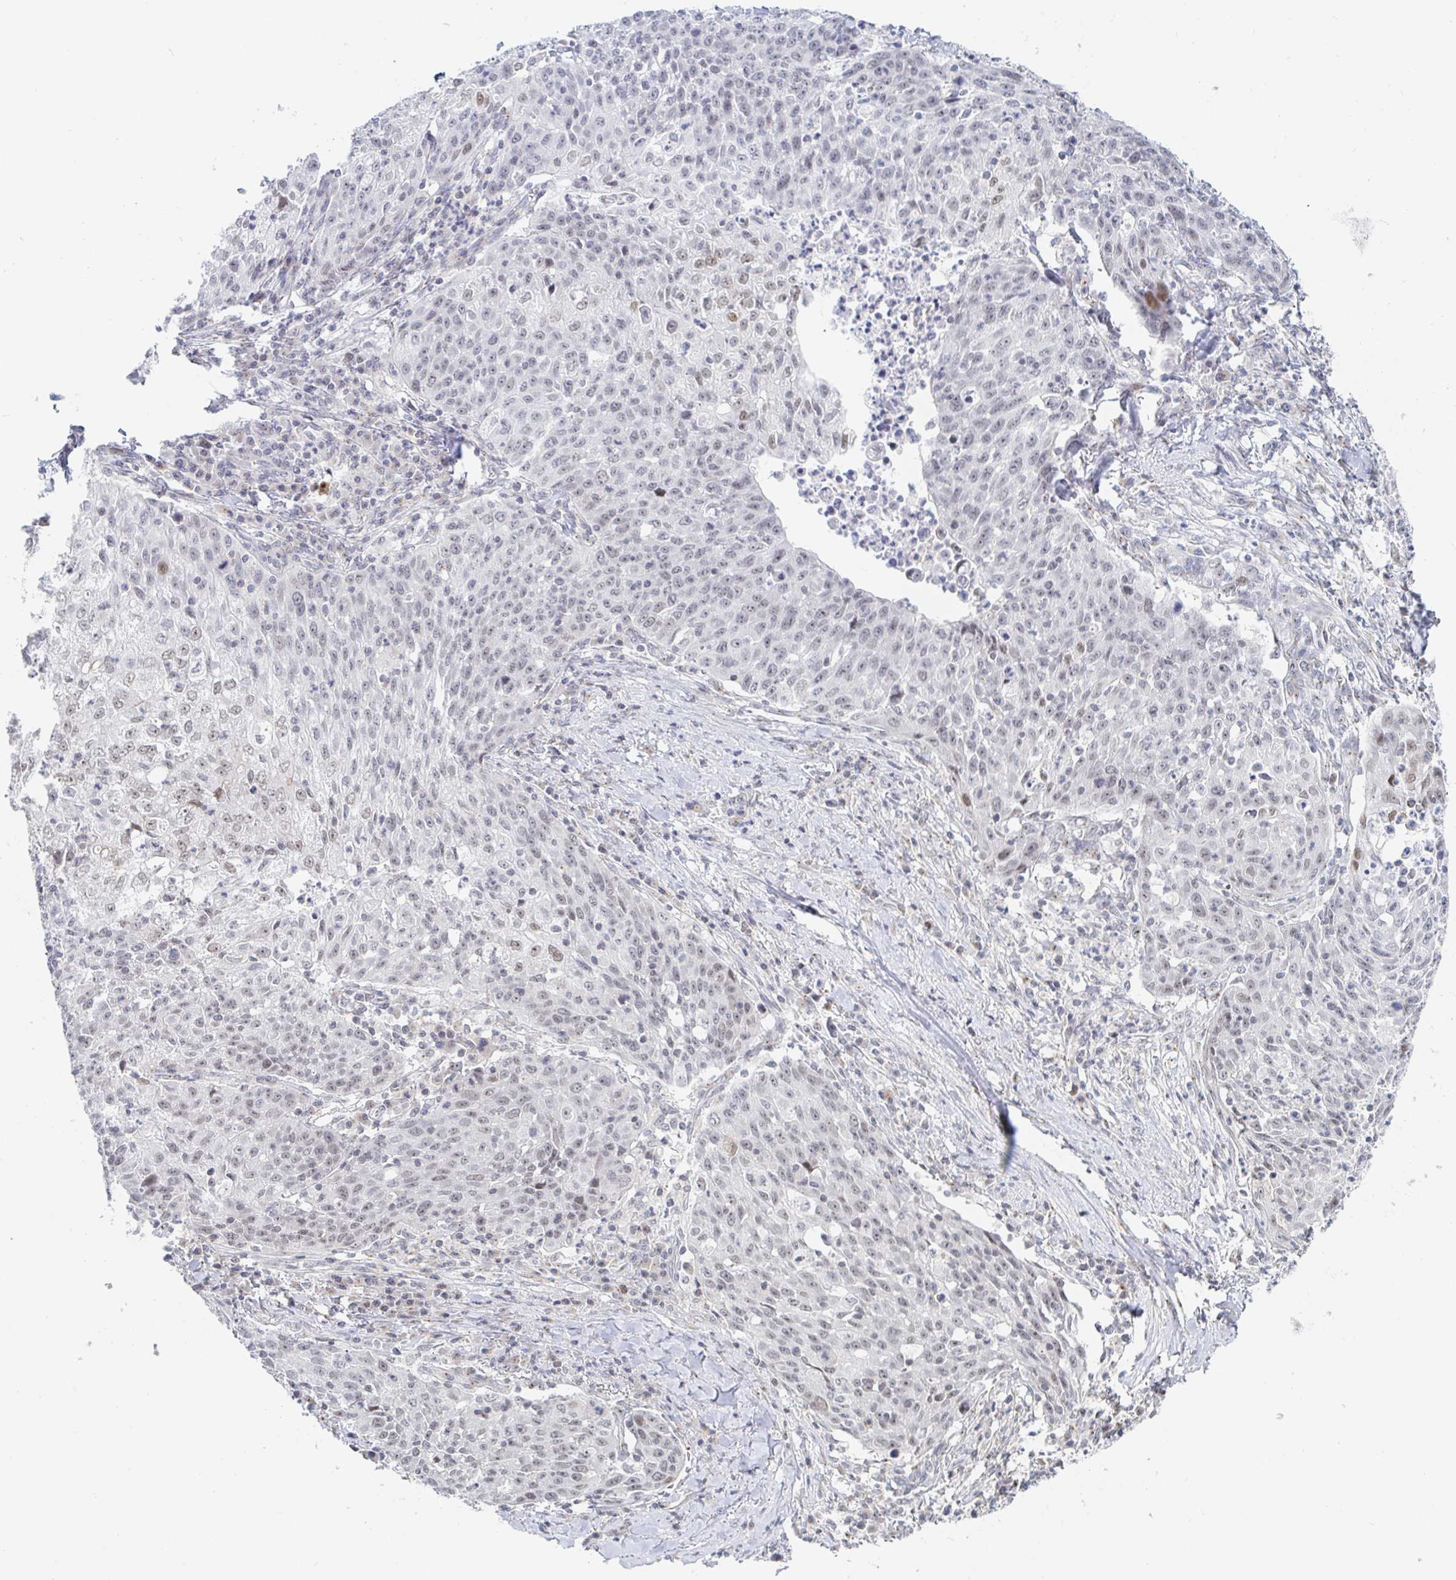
{"staining": {"intensity": "weak", "quantity": "25%-75%", "location": "nuclear"}, "tissue": "lung cancer", "cell_type": "Tumor cells", "image_type": "cancer", "snomed": [{"axis": "morphology", "description": "Squamous cell carcinoma, NOS"}, {"axis": "morphology", "description": "Squamous cell carcinoma, metastatic, NOS"}, {"axis": "topography", "description": "Bronchus"}, {"axis": "topography", "description": "Lung"}], "caption": "About 25%-75% of tumor cells in human lung metastatic squamous cell carcinoma display weak nuclear protein positivity as visualized by brown immunohistochemical staining.", "gene": "CHD2", "patient": {"sex": "male", "age": 62}}